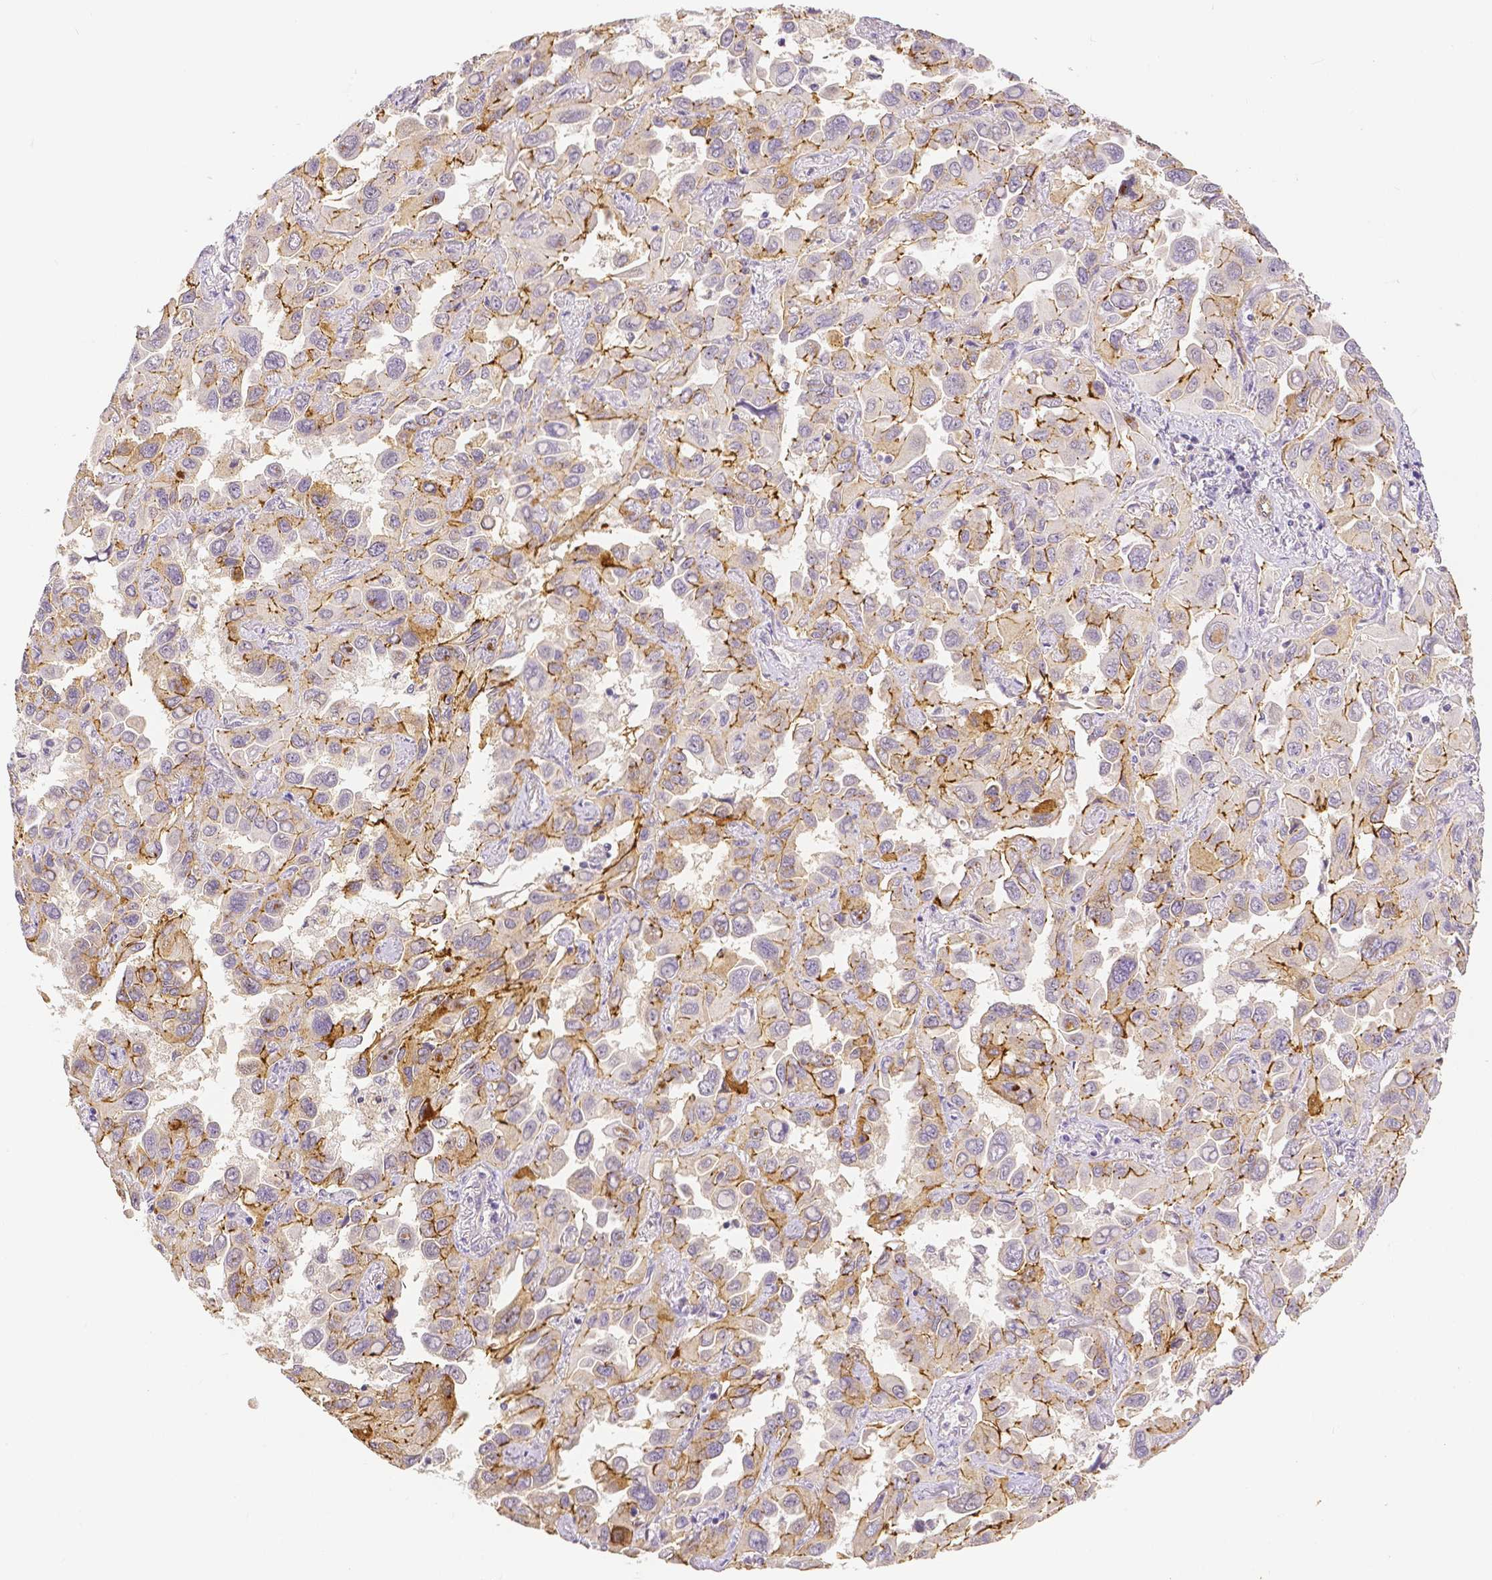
{"staining": {"intensity": "moderate", "quantity": "25%-75%", "location": "cytoplasmic/membranous"}, "tissue": "lung cancer", "cell_type": "Tumor cells", "image_type": "cancer", "snomed": [{"axis": "morphology", "description": "Adenocarcinoma, NOS"}, {"axis": "topography", "description": "Lung"}], "caption": "Immunohistochemistry (IHC) image of neoplastic tissue: lung adenocarcinoma stained using immunohistochemistry reveals medium levels of moderate protein expression localized specifically in the cytoplasmic/membranous of tumor cells, appearing as a cytoplasmic/membranous brown color.", "gene": "OCLN", "patient": {"sex": "male", "age": 64}}